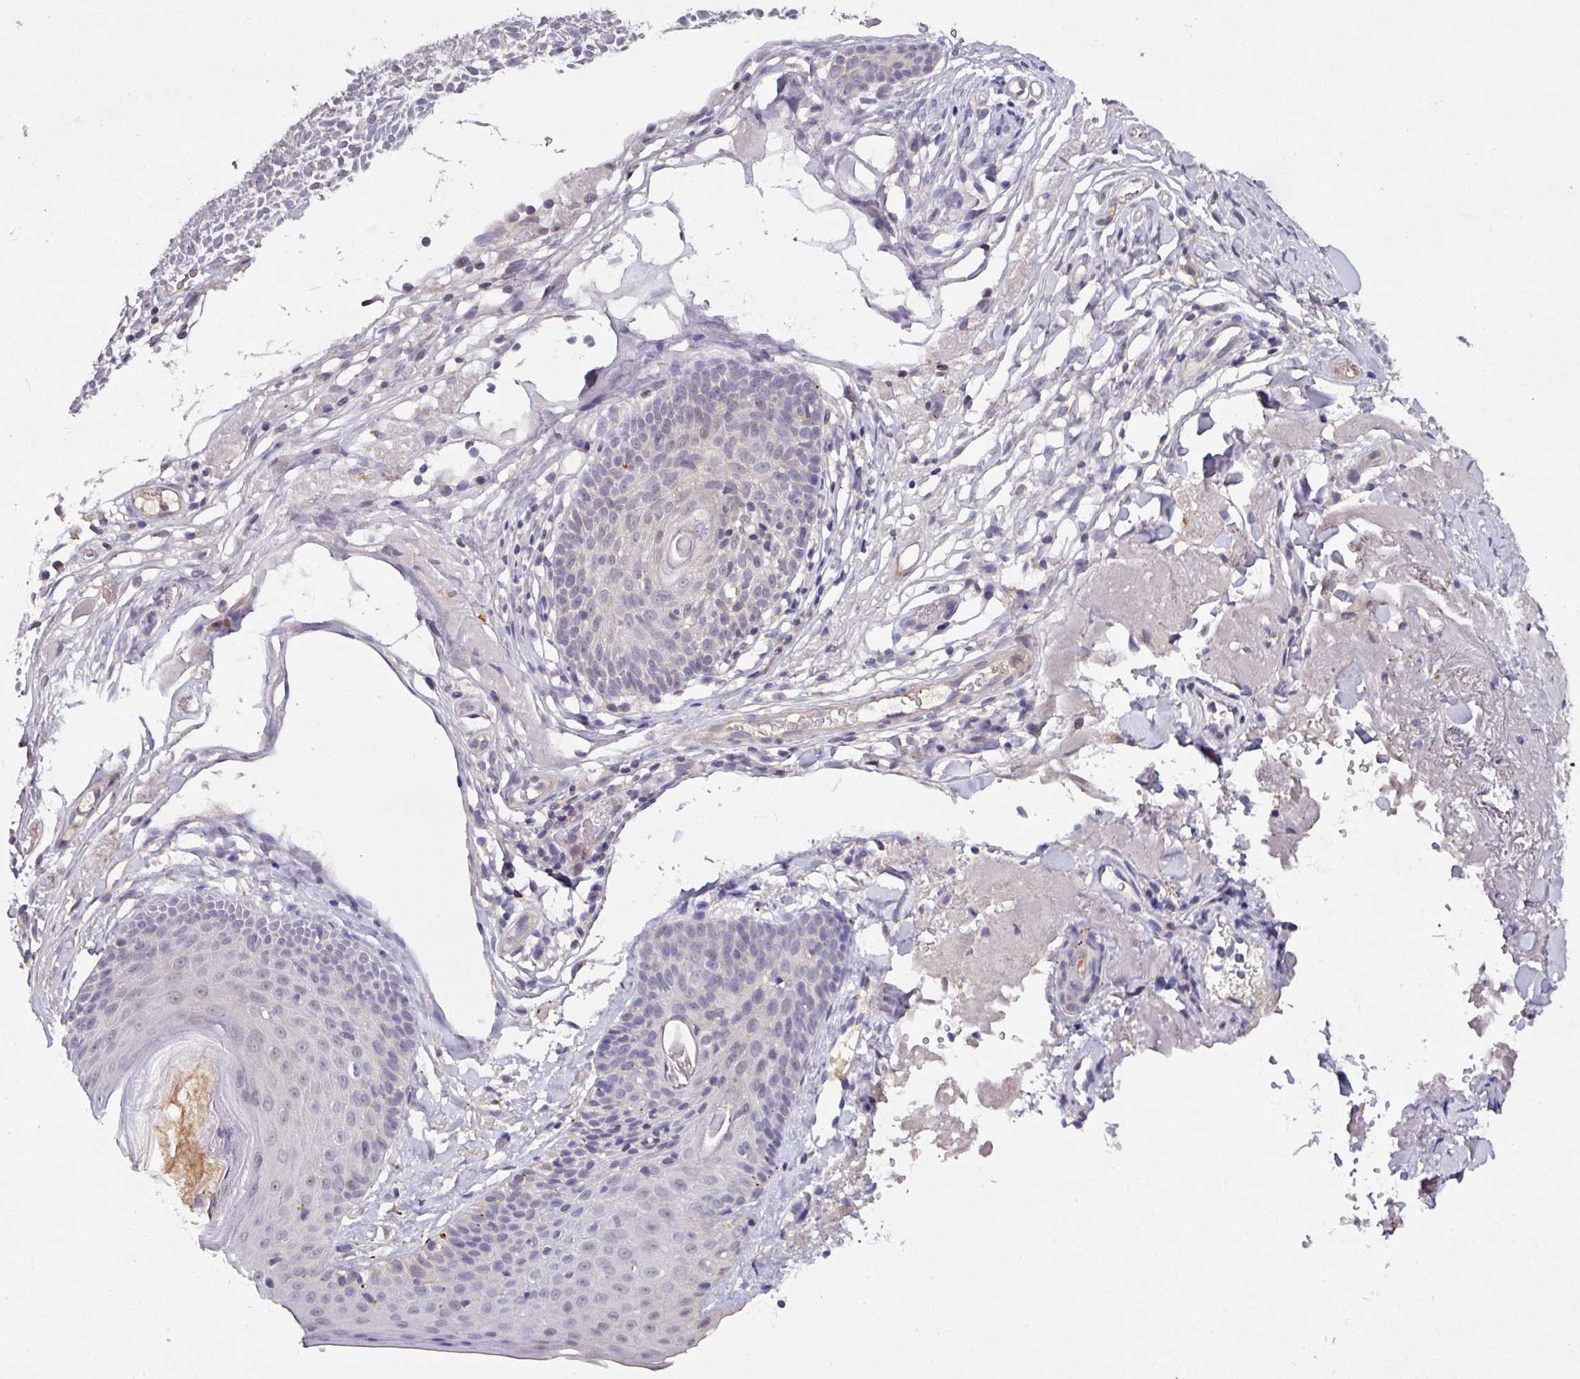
{"staining": {"intensity": "negative", "quantity": "none", "location": "none"}, "tissue": "skin cancer", "cell_type": "Tumor cells", "image_type": "cancer", "snomed": [{"axis": "morphology", "description": "Basal cell carcinoma"}, {"axis": "topography", "description": "Skin"}], "caption": "Immunohistochemical staining of human skin basal cell carcinoma reveals no significant expression in tumor cells. (Immunohistochemistry (ihc), brightfield microscopy, high magnification).", "gene": "AEBP2", "patient": {"sex": "male", "age": 69}}